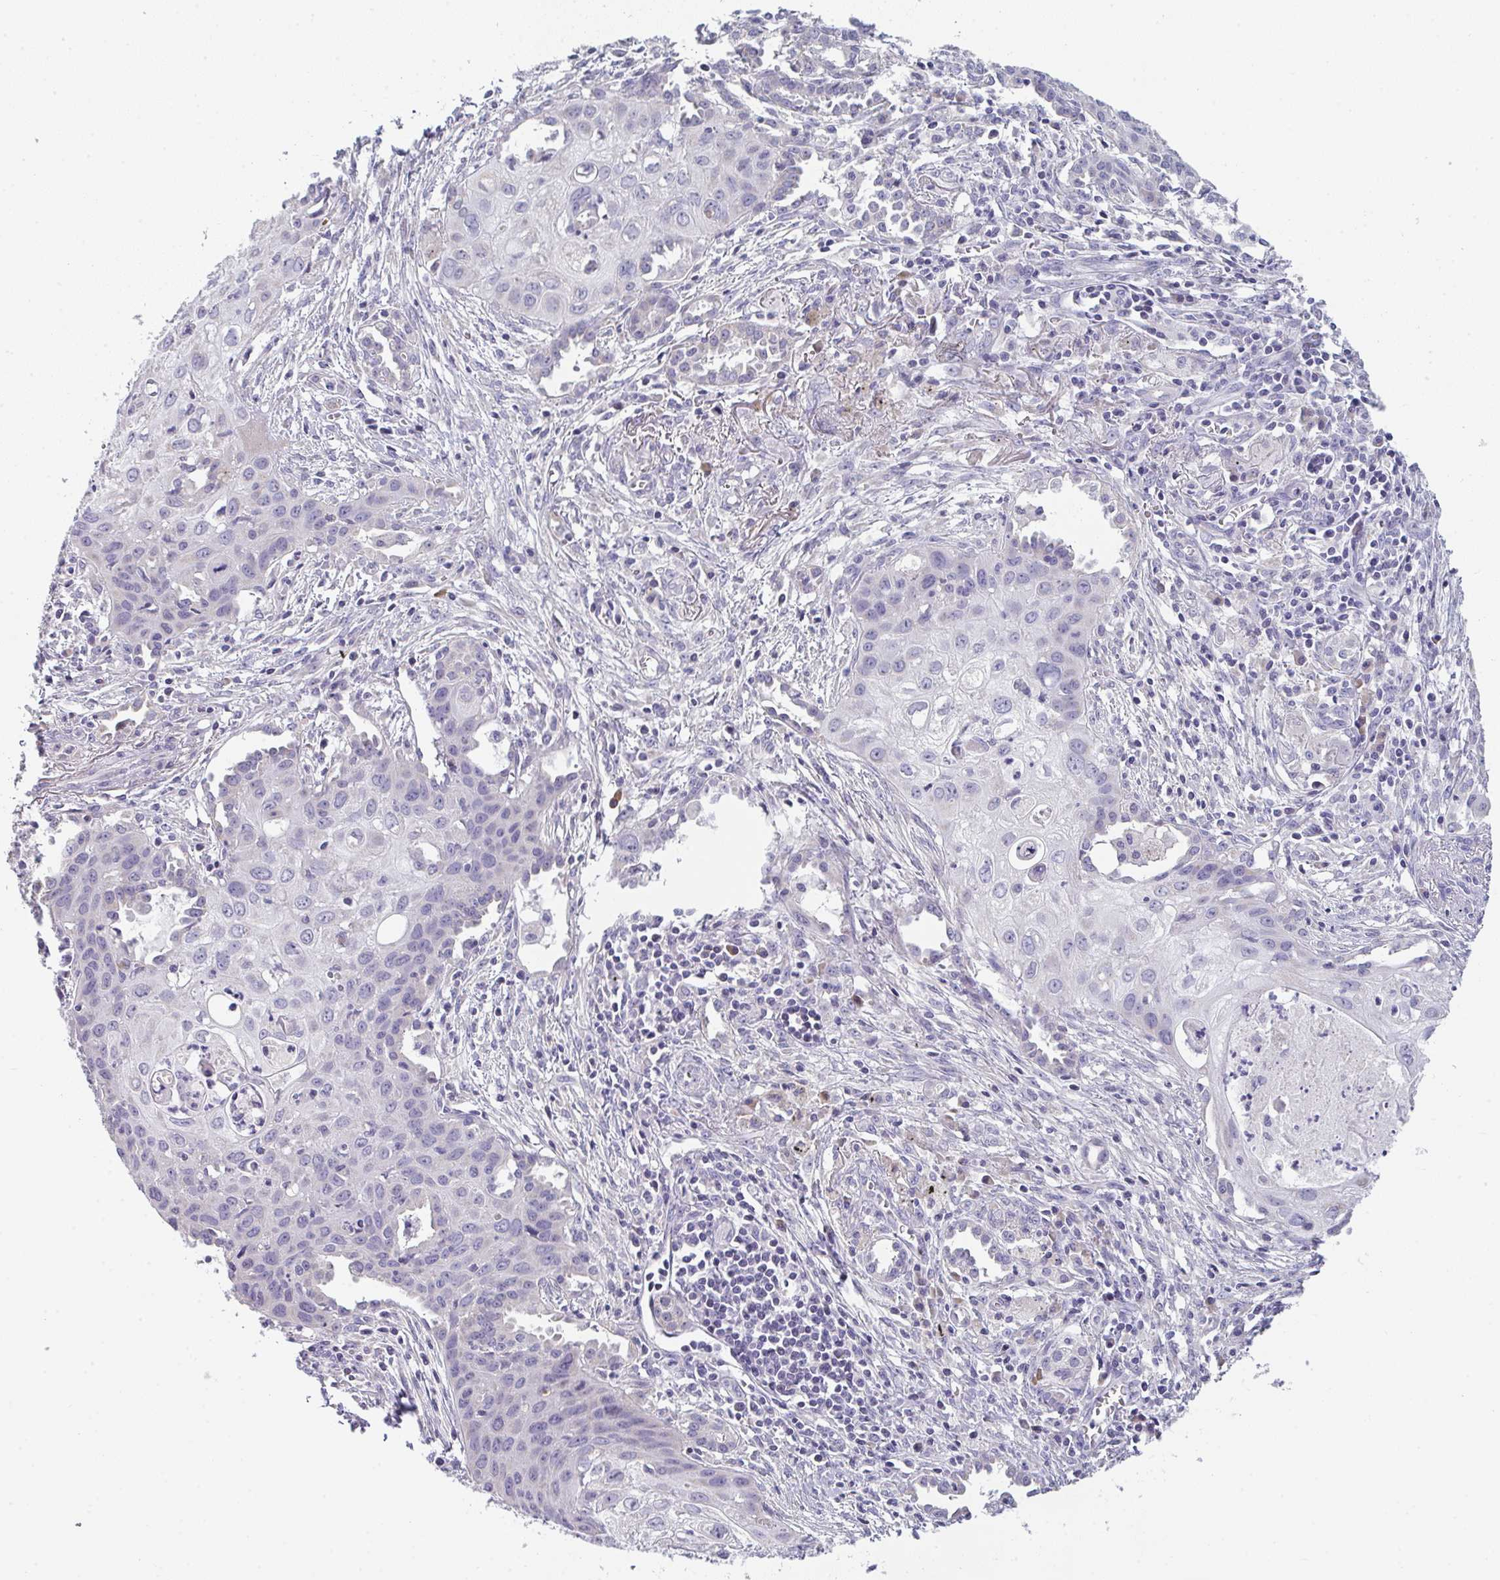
{"staining": {"intensity": "negative", "quantity": "none", "location": "none"}, "tissue": "lung cancer", "cell_type": "Tumor cells", "image_type": "cancer", "snomed": [{"axis": "morphology", "description": "Squamous cell carcinoma, NOS"}, {"axis": "topography", "description": "Lung"}], "caption": "Squamous cell carcinoma (lung) was stained to show a protein in brown. There is no significant positivity in tumor cells. (DAB IHC with hematoxylin counter stain).", "gene": "CACNA1S", "patient": {"sex": "male", "age": 71}}